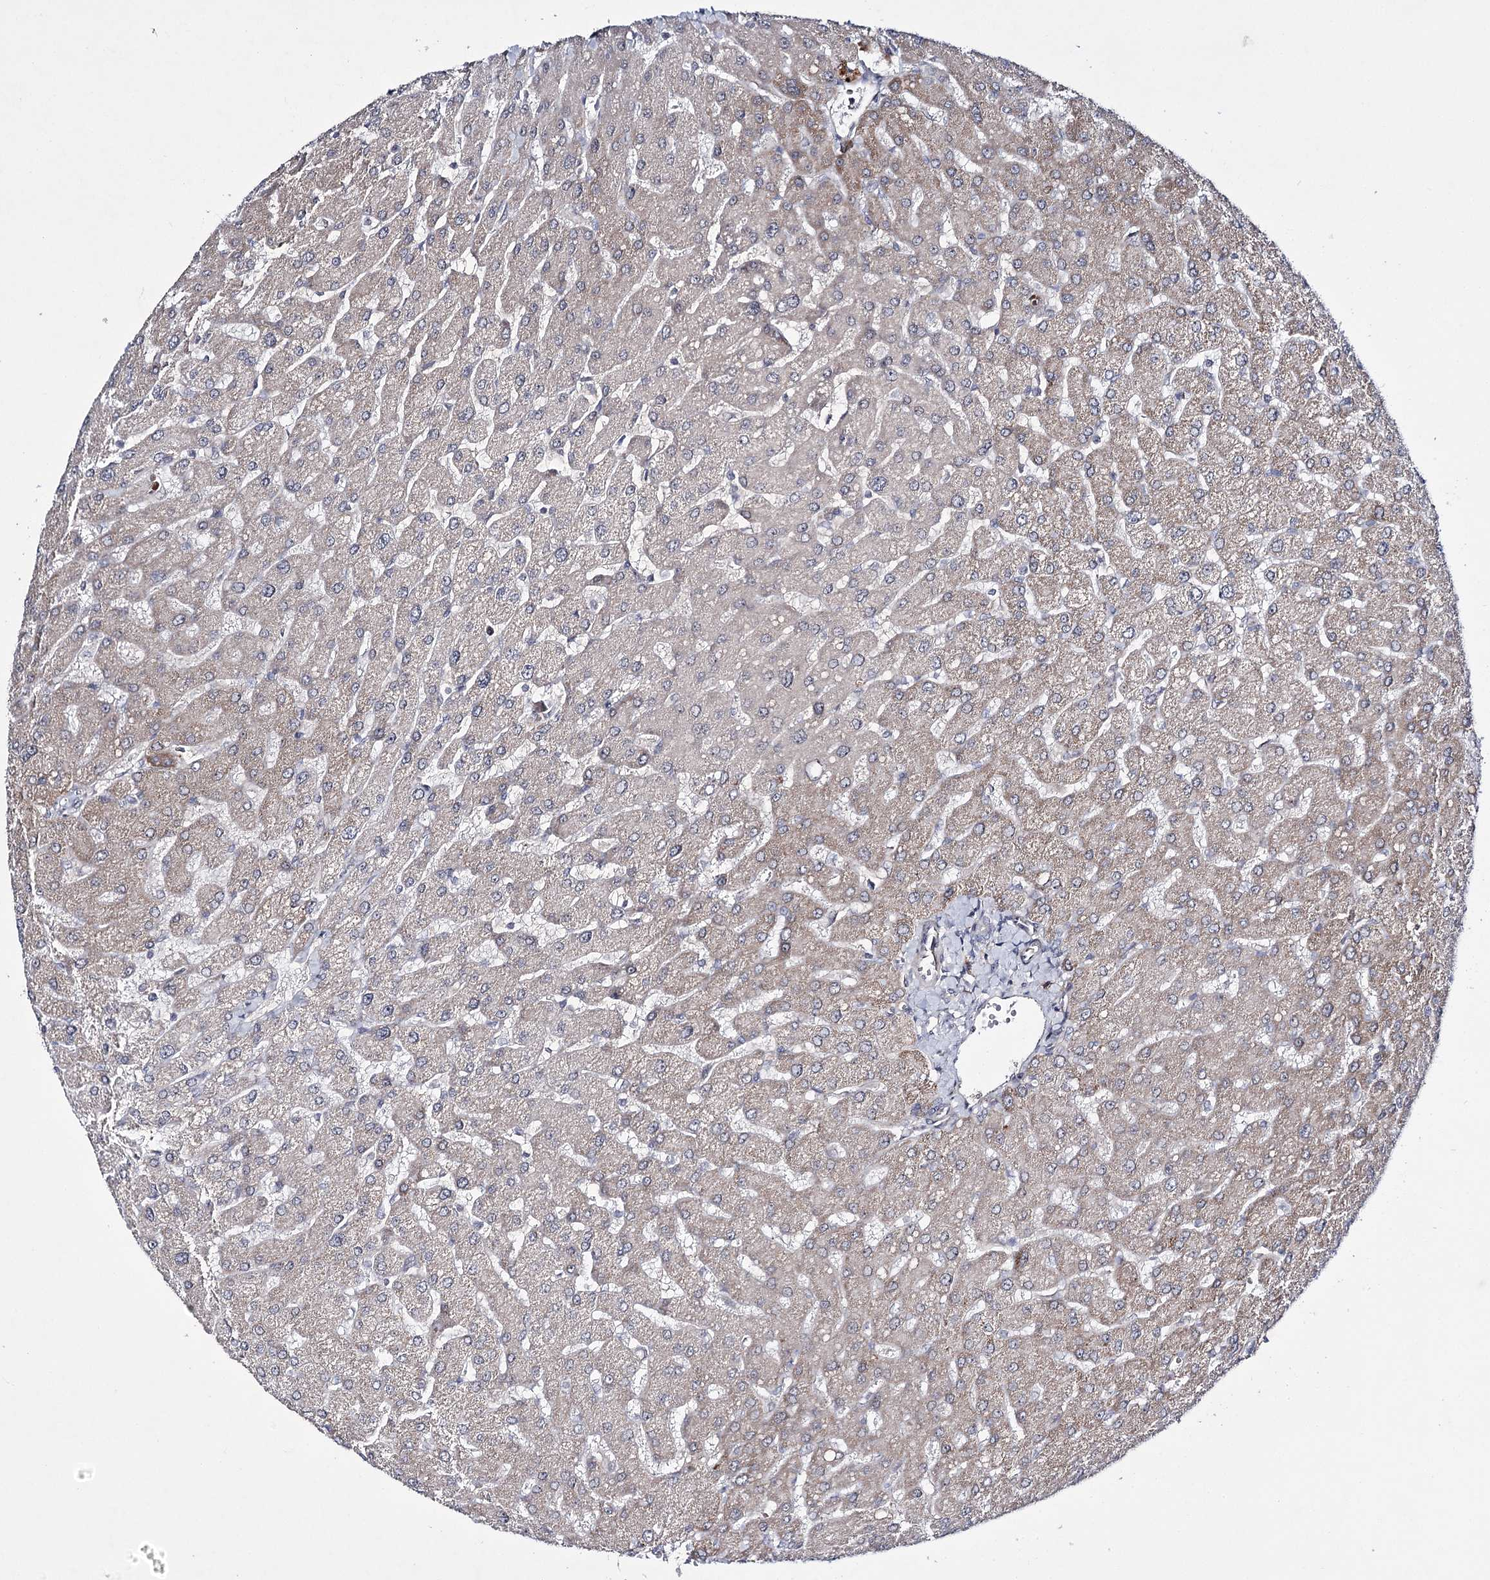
{"staining": {"intensity": "negative", "quantity": "none", "location": "none"}, "tissue": "liver", "cell_type": "Cholangiocytes", "image_type": "normal", "snomed": [{"axis": "morphology", "description": "Normal tissue, NOS"}, {"axis": "topography", "description": "Liver"}], "caption": "Immunohistochemistry (IHC) of unremarkable liver demonstrates no expression in cholangiocytes. (DAB (3,3'-diaminobenzidine) immunohistochemistry visualized using brightfield microscopy, high magnification).", "gene": "HOXC11", "patient": {"sex": "male", "age": 55}}